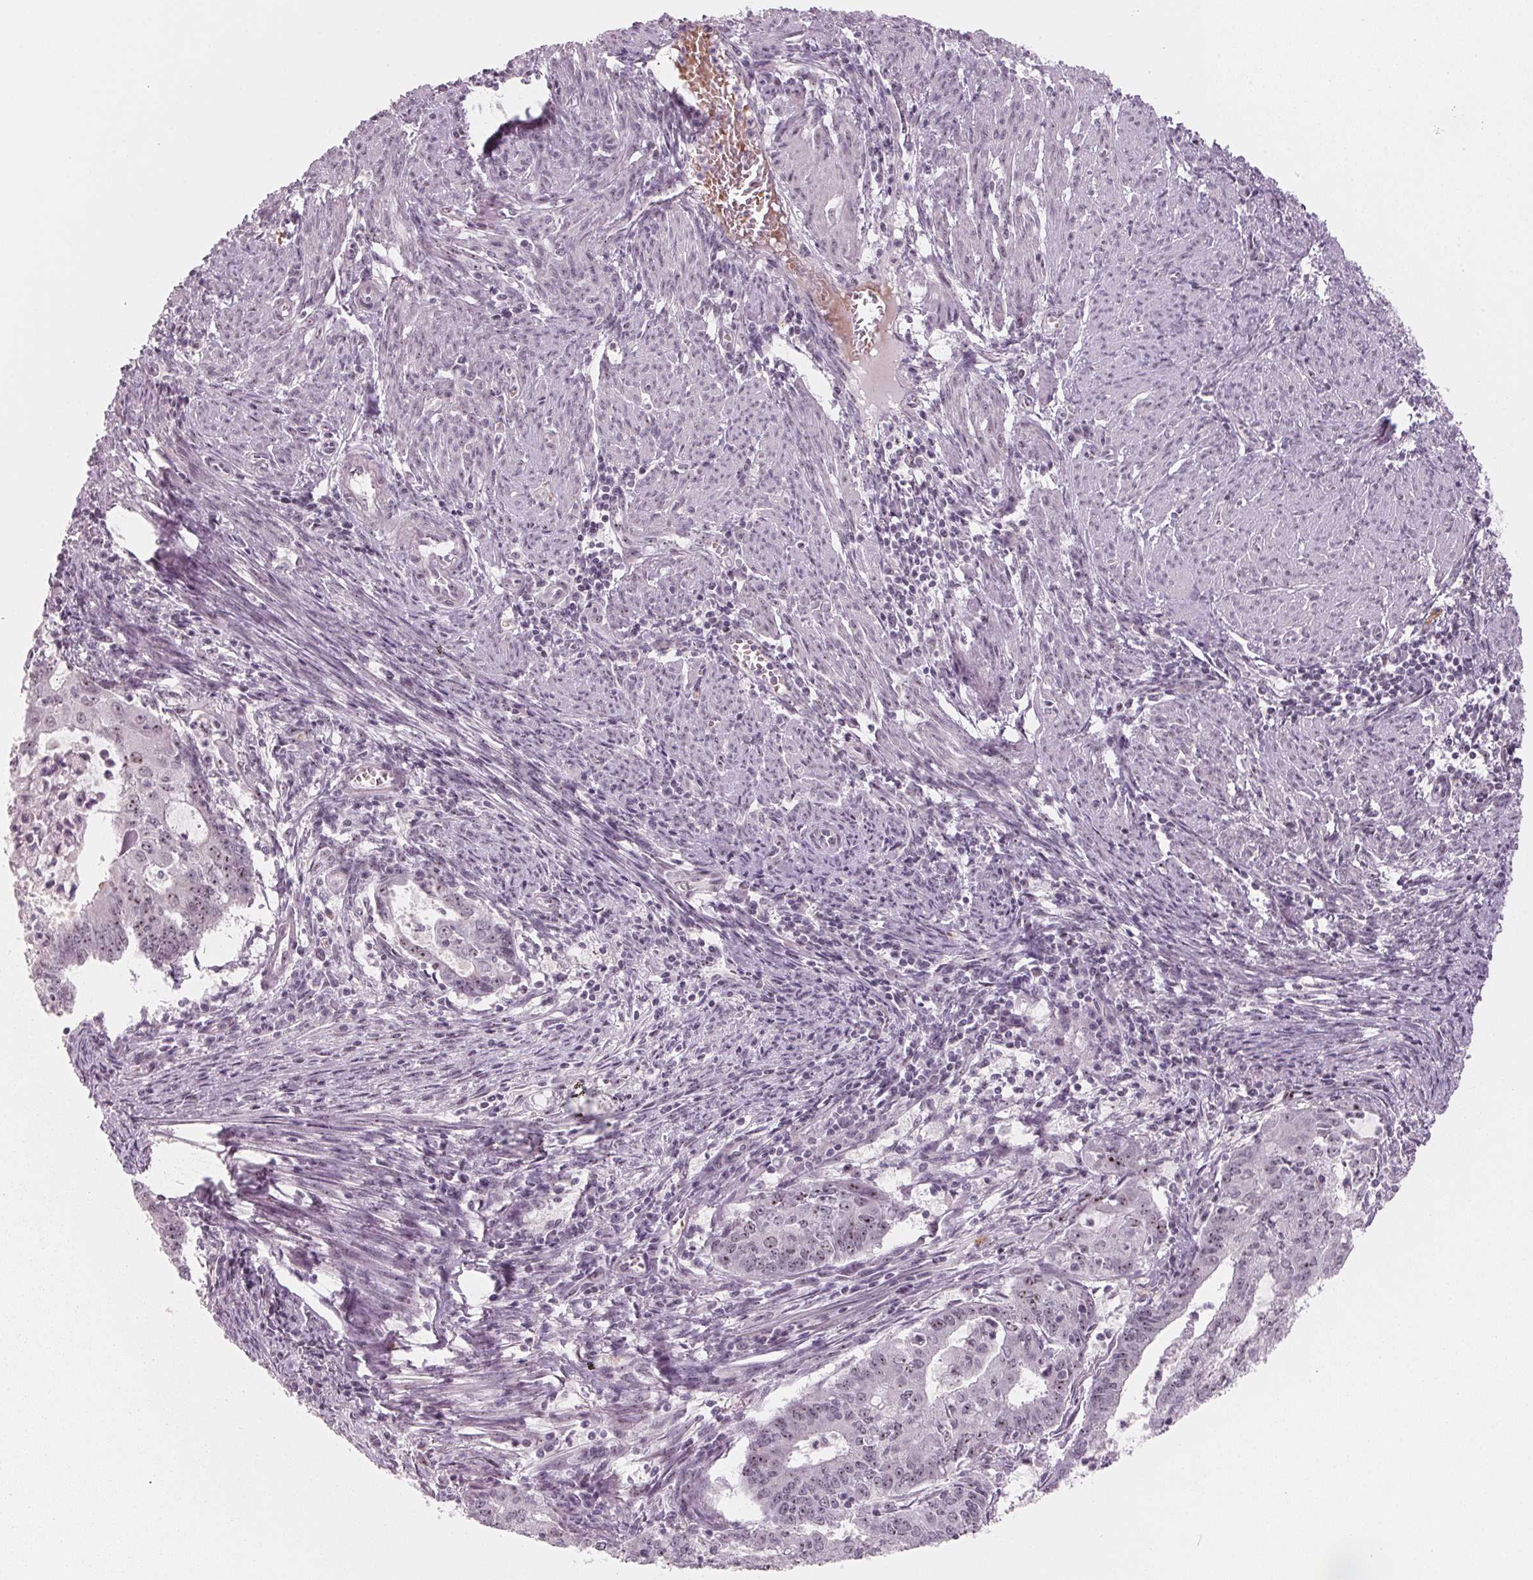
{"staining": {"intensity": "weak", "quantity": ">75%", "location": "nuclear"}, "tissue": "endometrial cancer", "cell_type": "Tumor cells", "image_type": "cancer", "snomed": [{"axis": "morphology", "description": "Adenocarcinoma, NOS"}, {"axis": "topography", "description": "Endometrium"}], "caption": "Immunohistochemistry (IHC) micrograph of human adenocarcinoma (endometrial) stained for a protein (brown), which displays low levels of weak nuclear positivity in approximately >75% of tumor cells.", "gene": "DNTTIP2", "patient": {"sex": "female", "age": 61}}